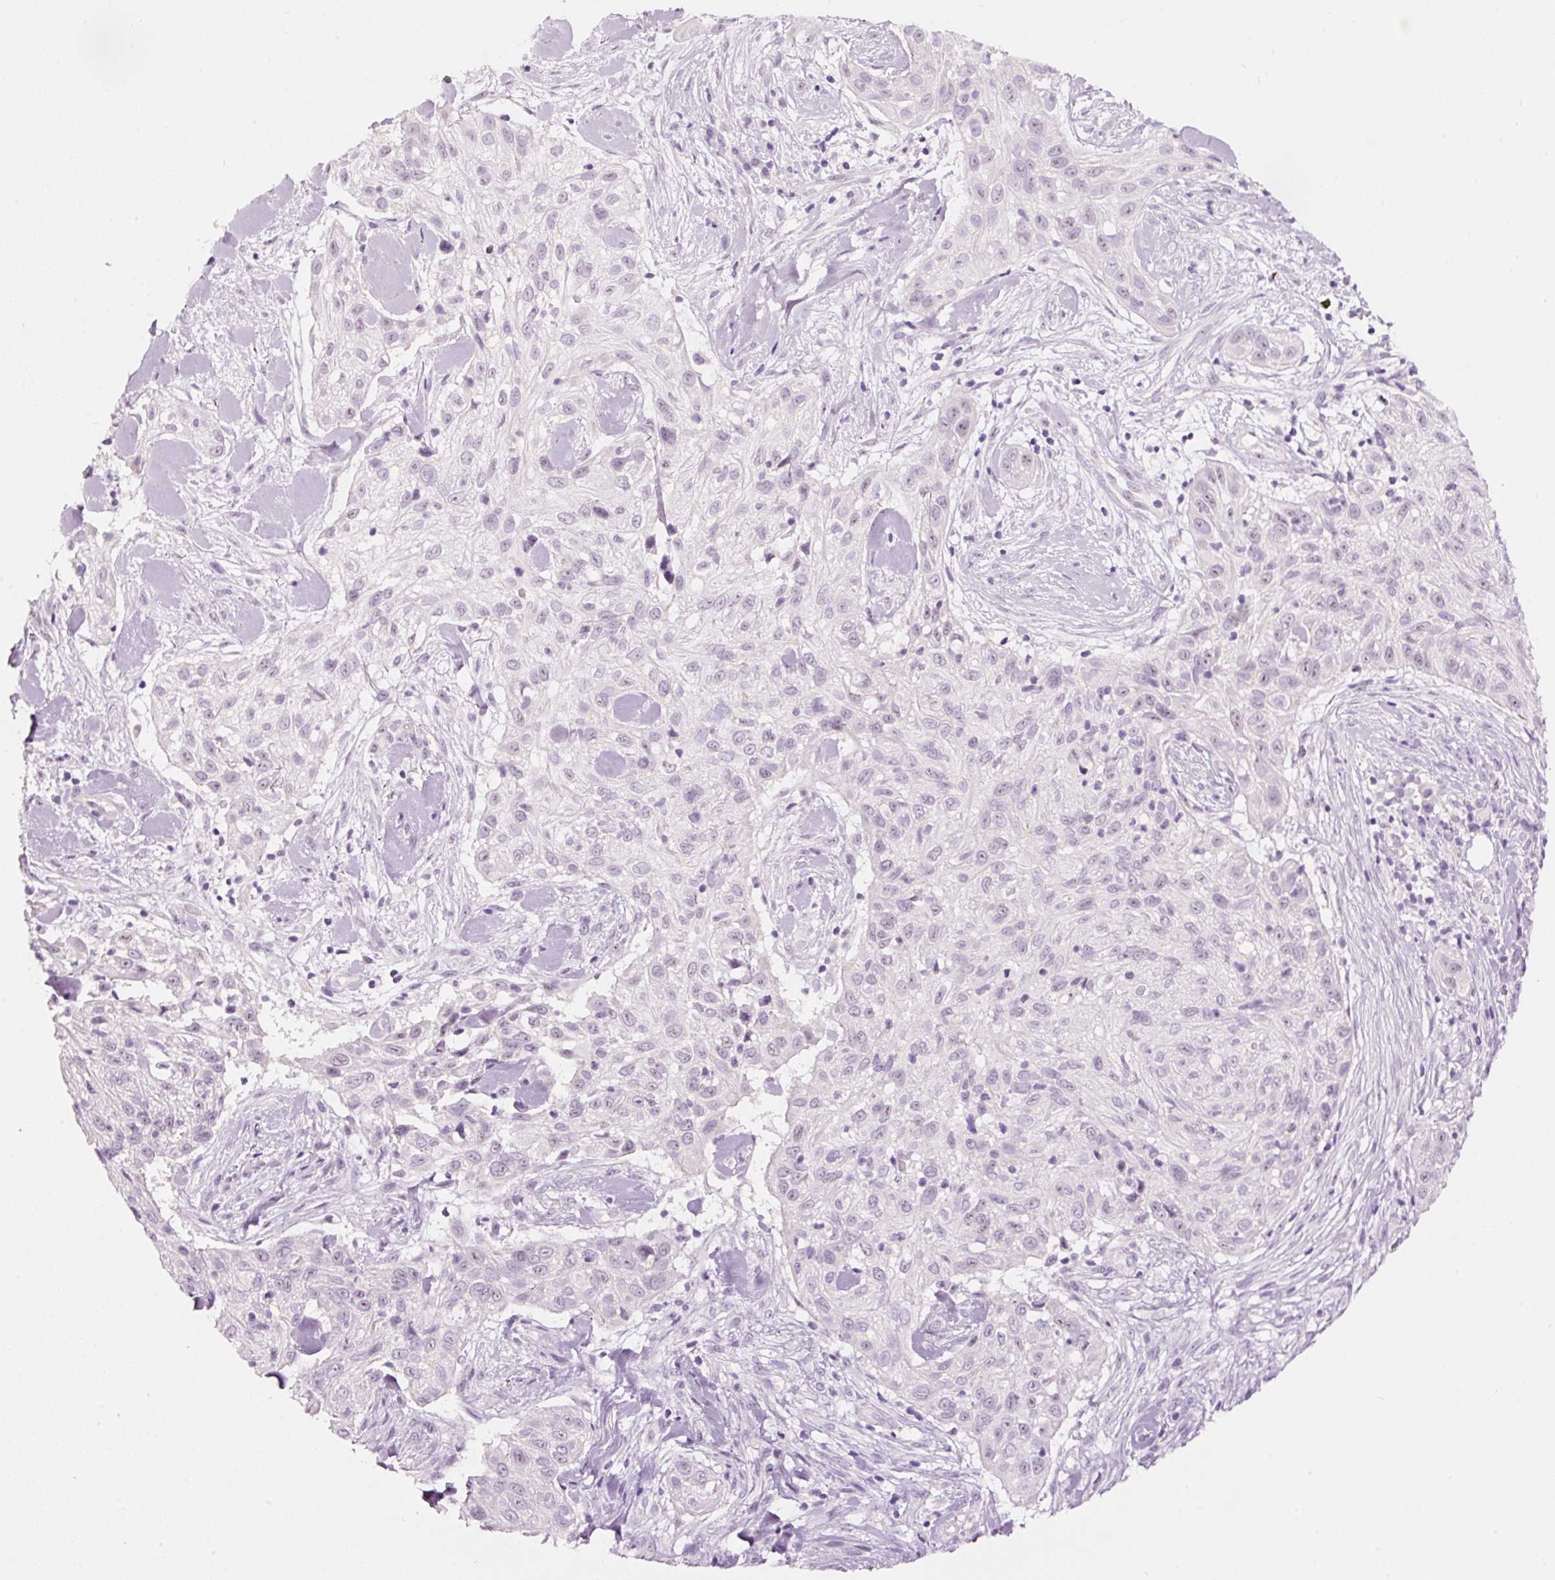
{"staining": {"intensity": "negative", "quantity": "none", "location": "none"}, "tissue": "skin cancer", "cell_type": "Tumor cells", "image_type": "cancer", "snomed": [{"axis": "morphology", "description": "Squamous cell carcinoma, NOS"}, {"axis": "topography", "description": "Skin"}], "caption": "Photomicrograph shows no protein staining in tumor cells of squamous cell carcinoma (skin) tissue.", "gene": "GCG", "patient": {"sex": "male", "age": 82}}